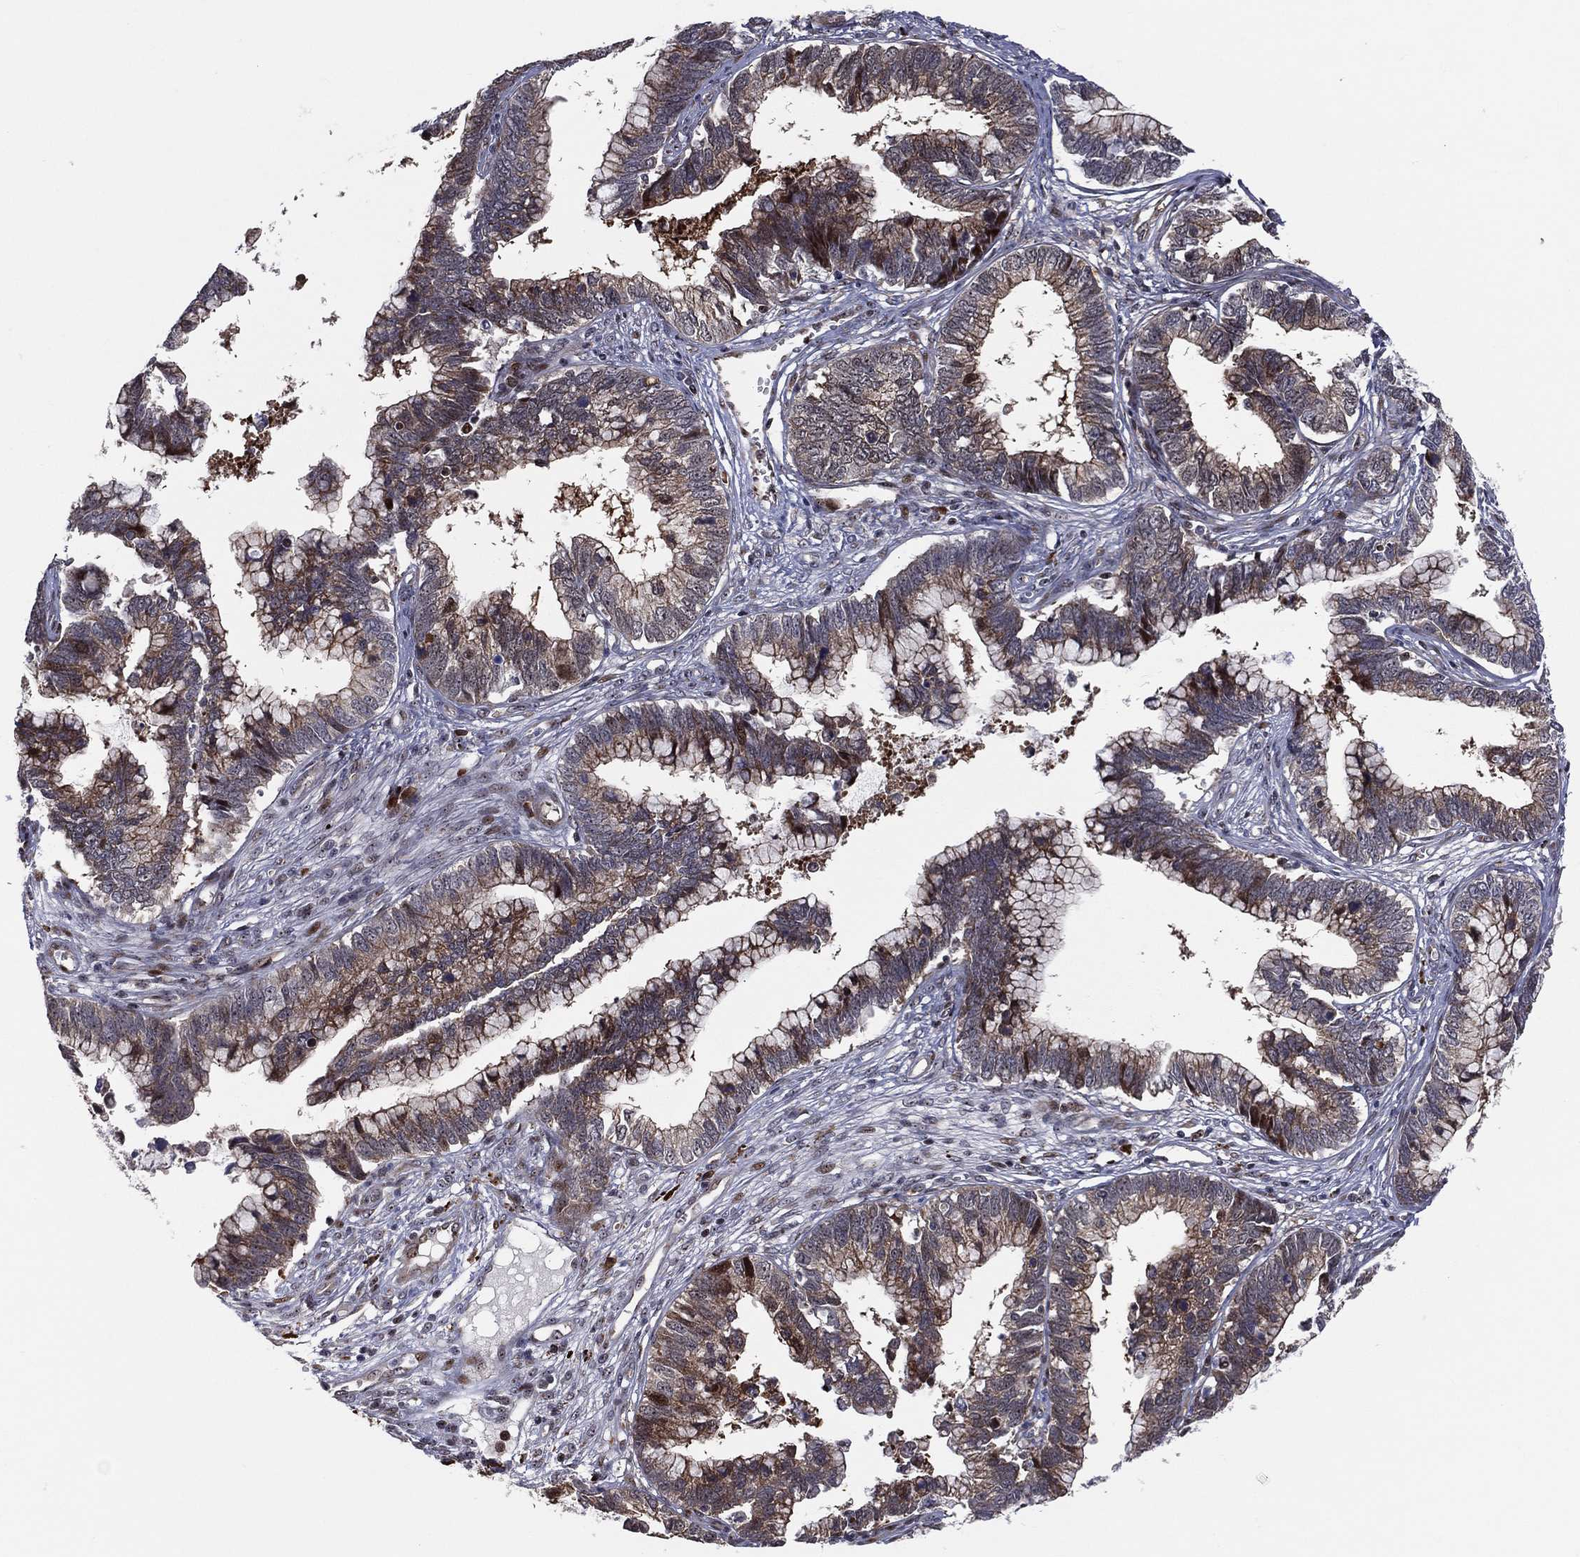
{"staining": {"intensity": "strong", "quantity": "25%-75%", "location": "cytoplasmic/membranous"}, "tissue": "cervical cancer", "cell_type": "Tumor cells", "image_type": "cancer", "snomed": [{"axis": "morphology", "description": "Adenocarcinoma, NOS"}, {"axis": "topography", "description": "Cervix"}], "caption": "Cervical cancer (adenocarcinoma) tissue displays strong cytoplasmic/membranous staining in approximately 25%-75% of tumor cells, visualized by immunohistochemistry.", "gene": "VHL", "patient": {"sex": "female", "age": 44}}